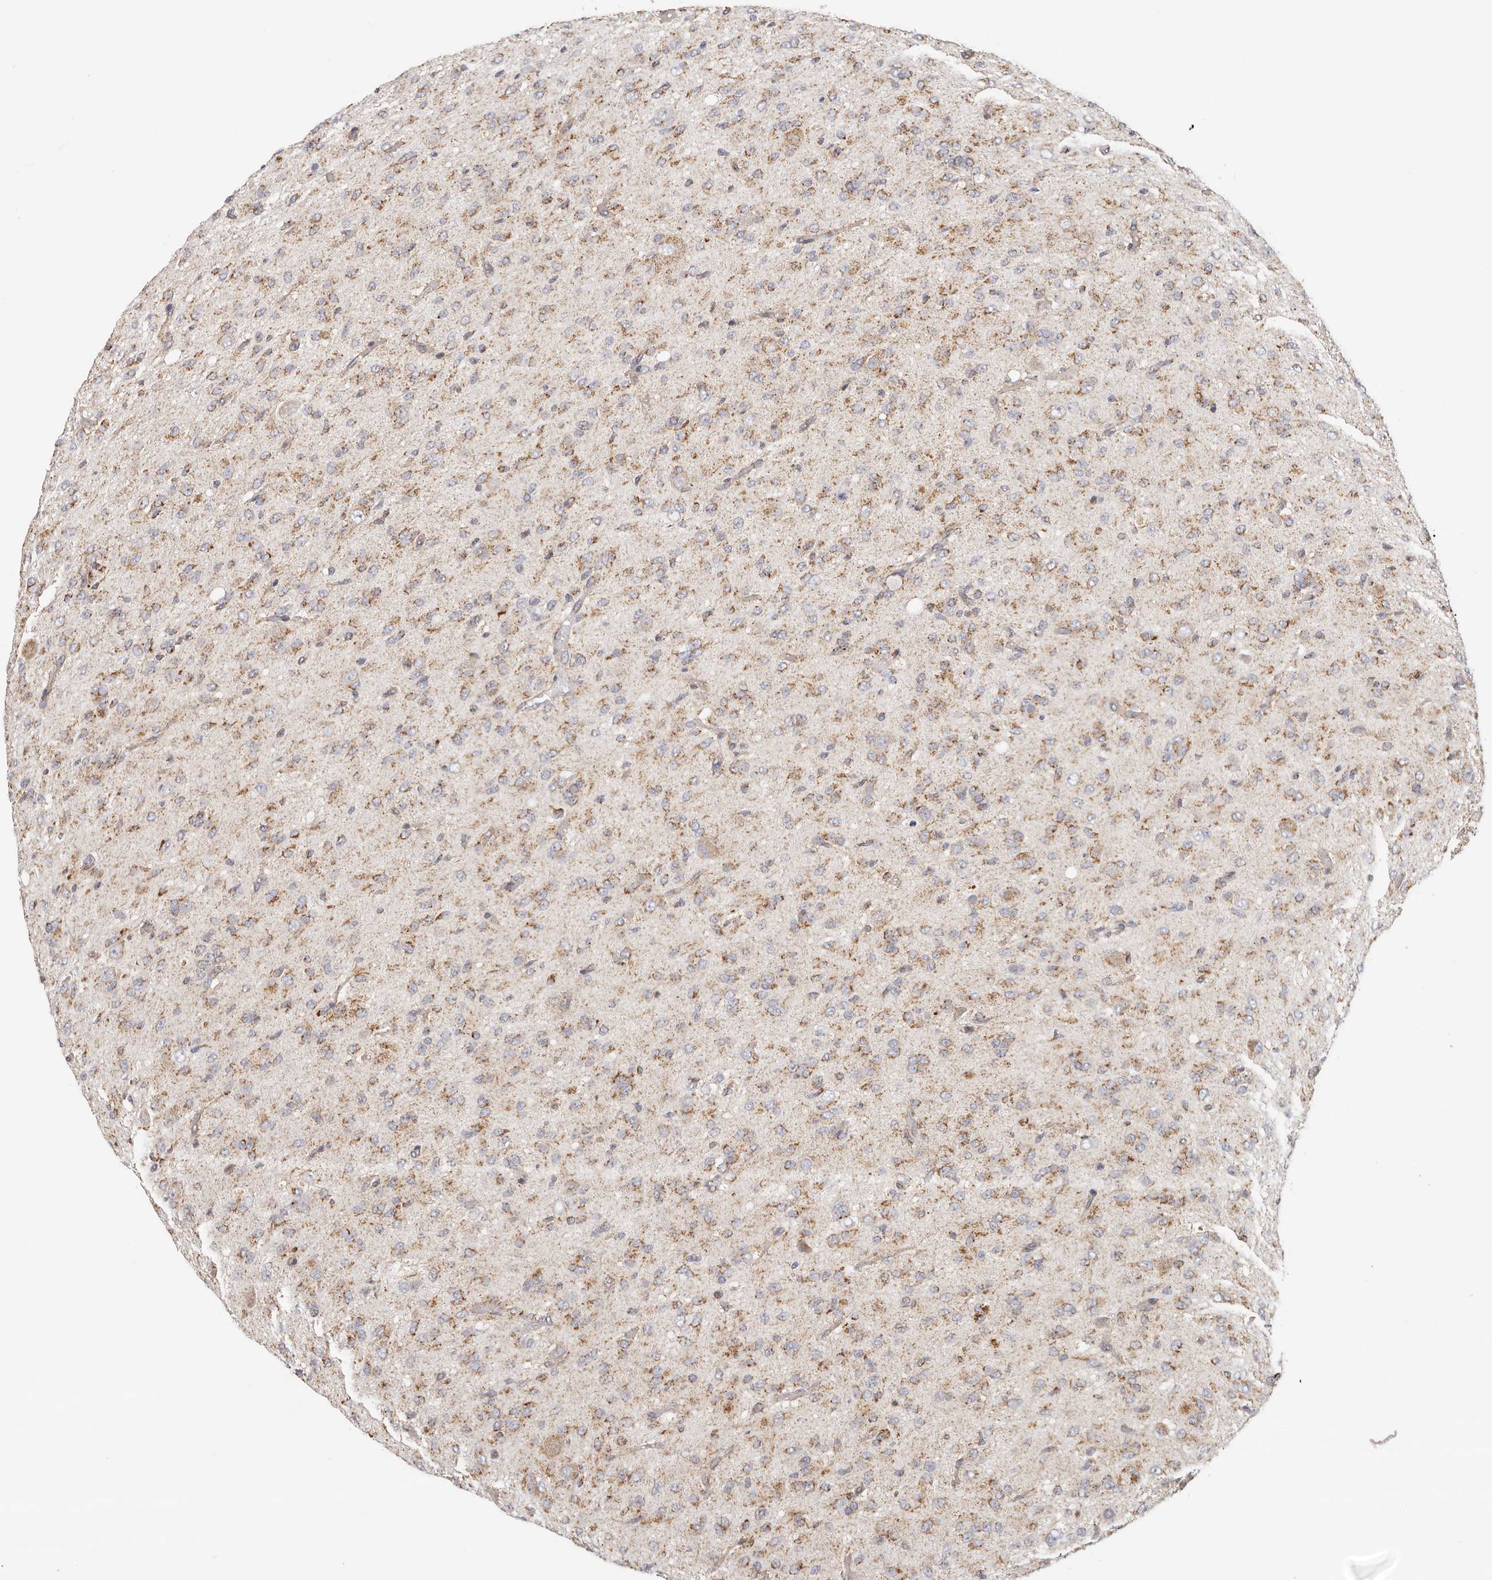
{"staining": {"intensity": "moderate", "quantity": "25%-75%", "location": "cytoplasmic/membranous"}, "tissue": "glioma", "cell_type": "Tumor cells", "image_type": "cancer", "snomed": [{"axis": "morphology", "description": "Glioma, malignant, High grade"}, {"axis": "topography", "description": "Brain"}], "caption": "Protein expression analysis of human malignant glioma (high-grade) reveals moderate cytoplasmic/membranous expression in approximately 25%-75% of tumor cells.", "gene": "AFDN", "patient": {"sex": "female", "age": 59}}